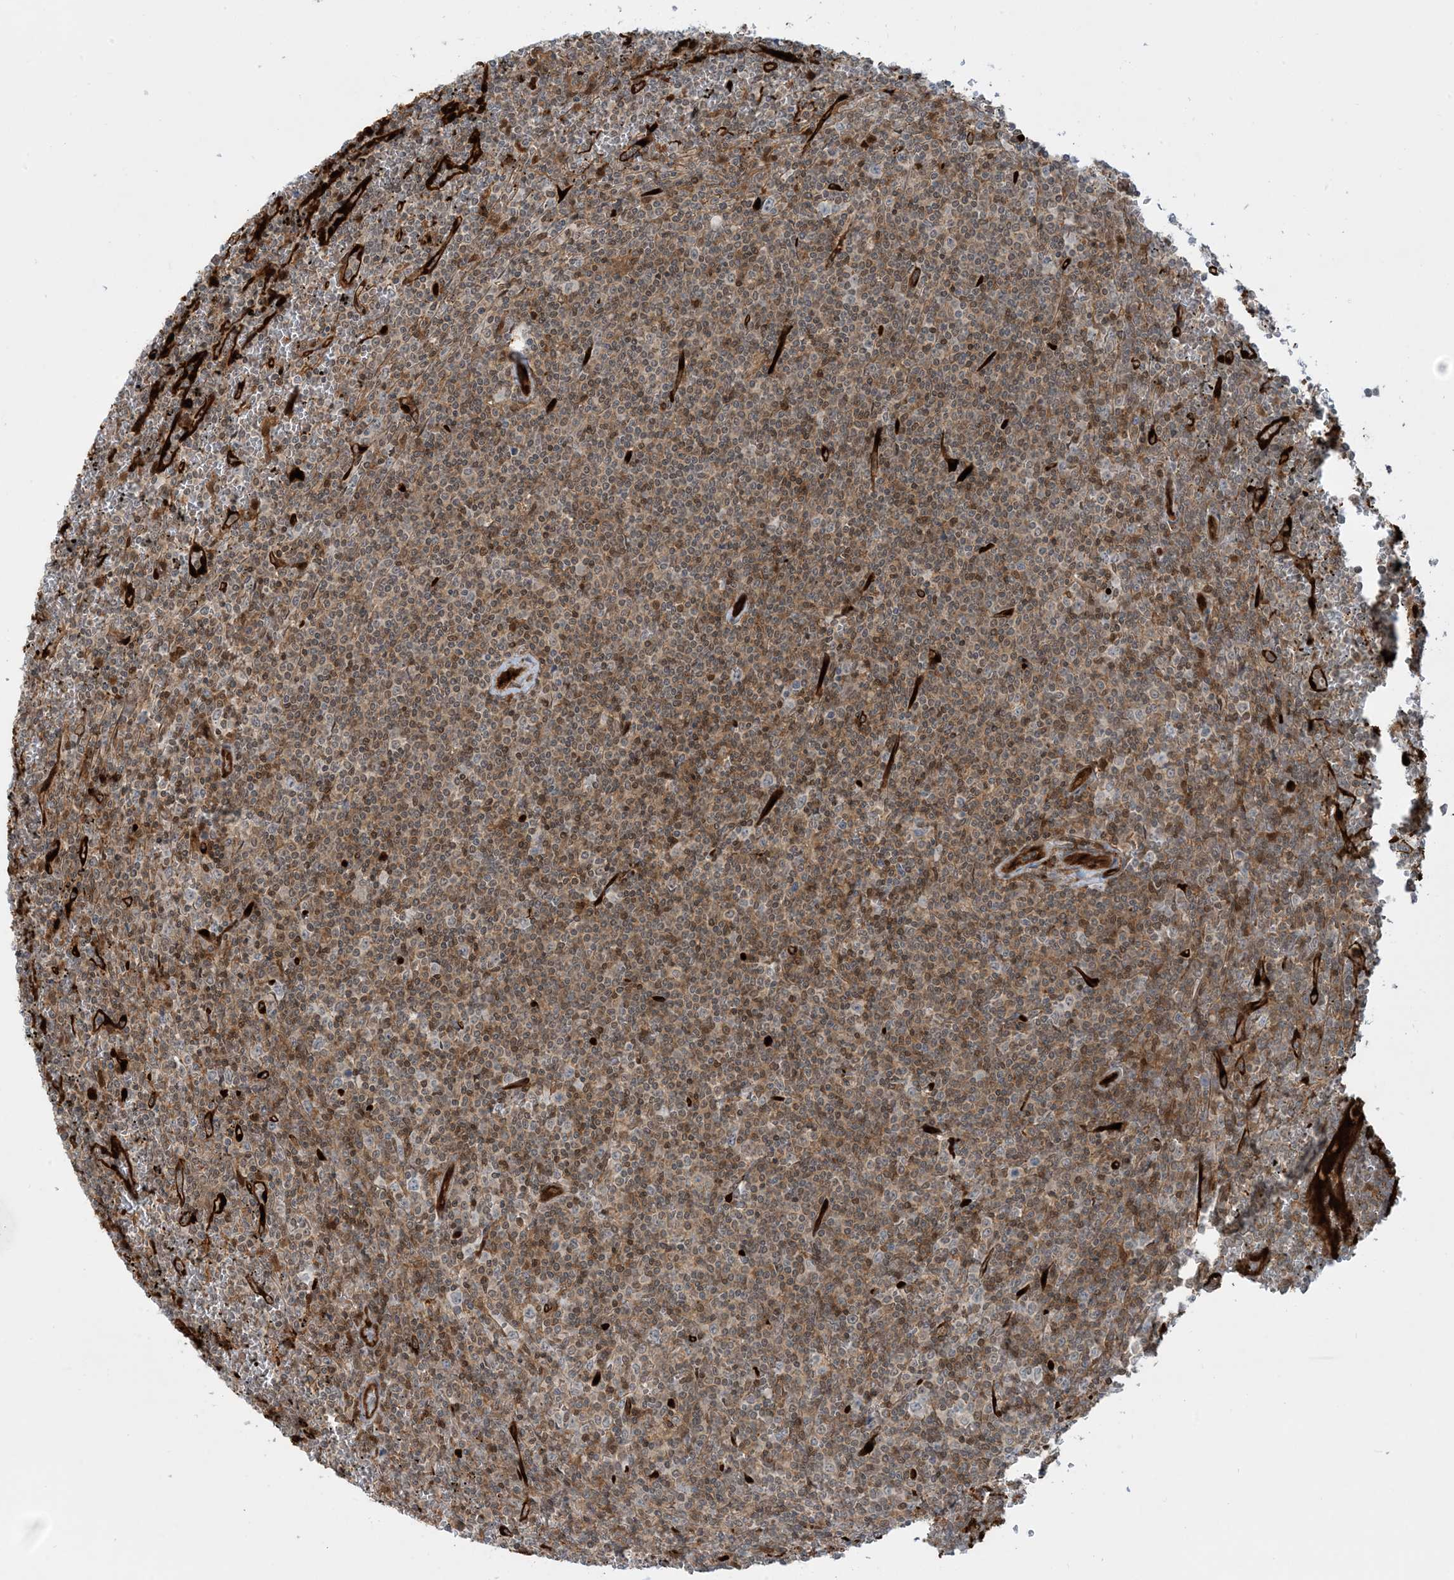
{"staining": {"intensity": "moderate", "quantity": "25%-75%", "location": "cytoplasmic/membranous"}, "tissue": "lymphoma", "cell_type": "Tumor cells", "image_type": "cancer", "snomed": [{"axis": "morphology", "description": "Malignant lymphoma, non-Hodgkin's type, Low grade"}, {"axis": "topography", "description": "Spleen"}], "caption": "This is an image of IHC staining of lymphoma, which shows moderate staining in the cytoplasmic/membranous of tumor cells.", "gene": "PPM1F", "patient": {"sex": "female", "age": 19}}